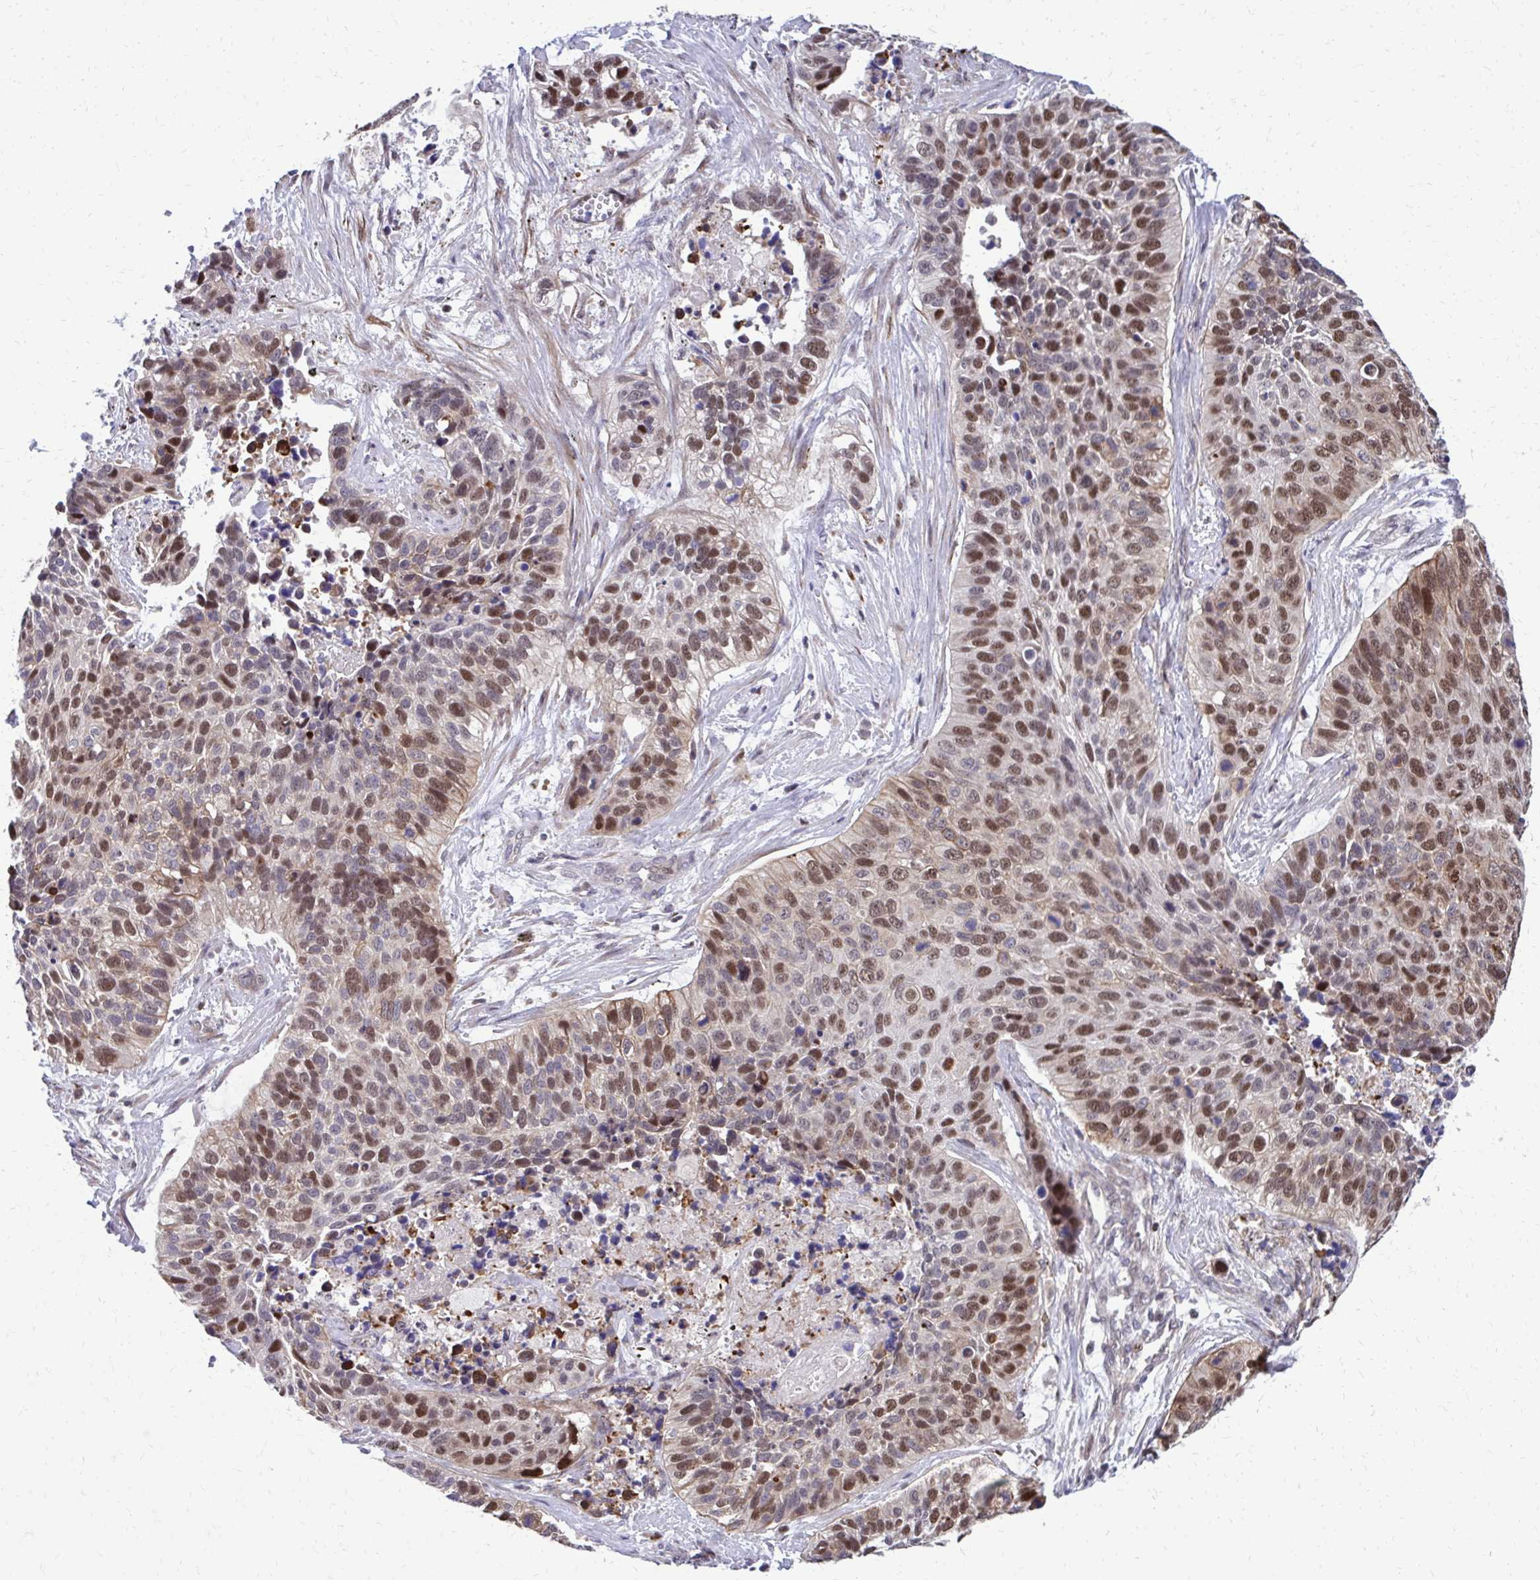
{"staining": {"intensity": "moderate", "quantity": "25%-75%", "location": "nuclear"}, "tissue": "lung cancer", "cell_type": "Tumor cells", "image_type": "cancer", "snomed": [{"axis": "morphology", "description": "Squamous cell carcinoma, NOS"}, {"axis": "topography", "description": "Lung"}], "caption": "Immunohistochemical staining of human lung cancer (squamous cell carcinoma) reveals moderate nuclear protein positivity in about 25%-75% of tumor cells.", "gene": "ANKRD30B", "patient": {"sex": "male", "age": 62}}